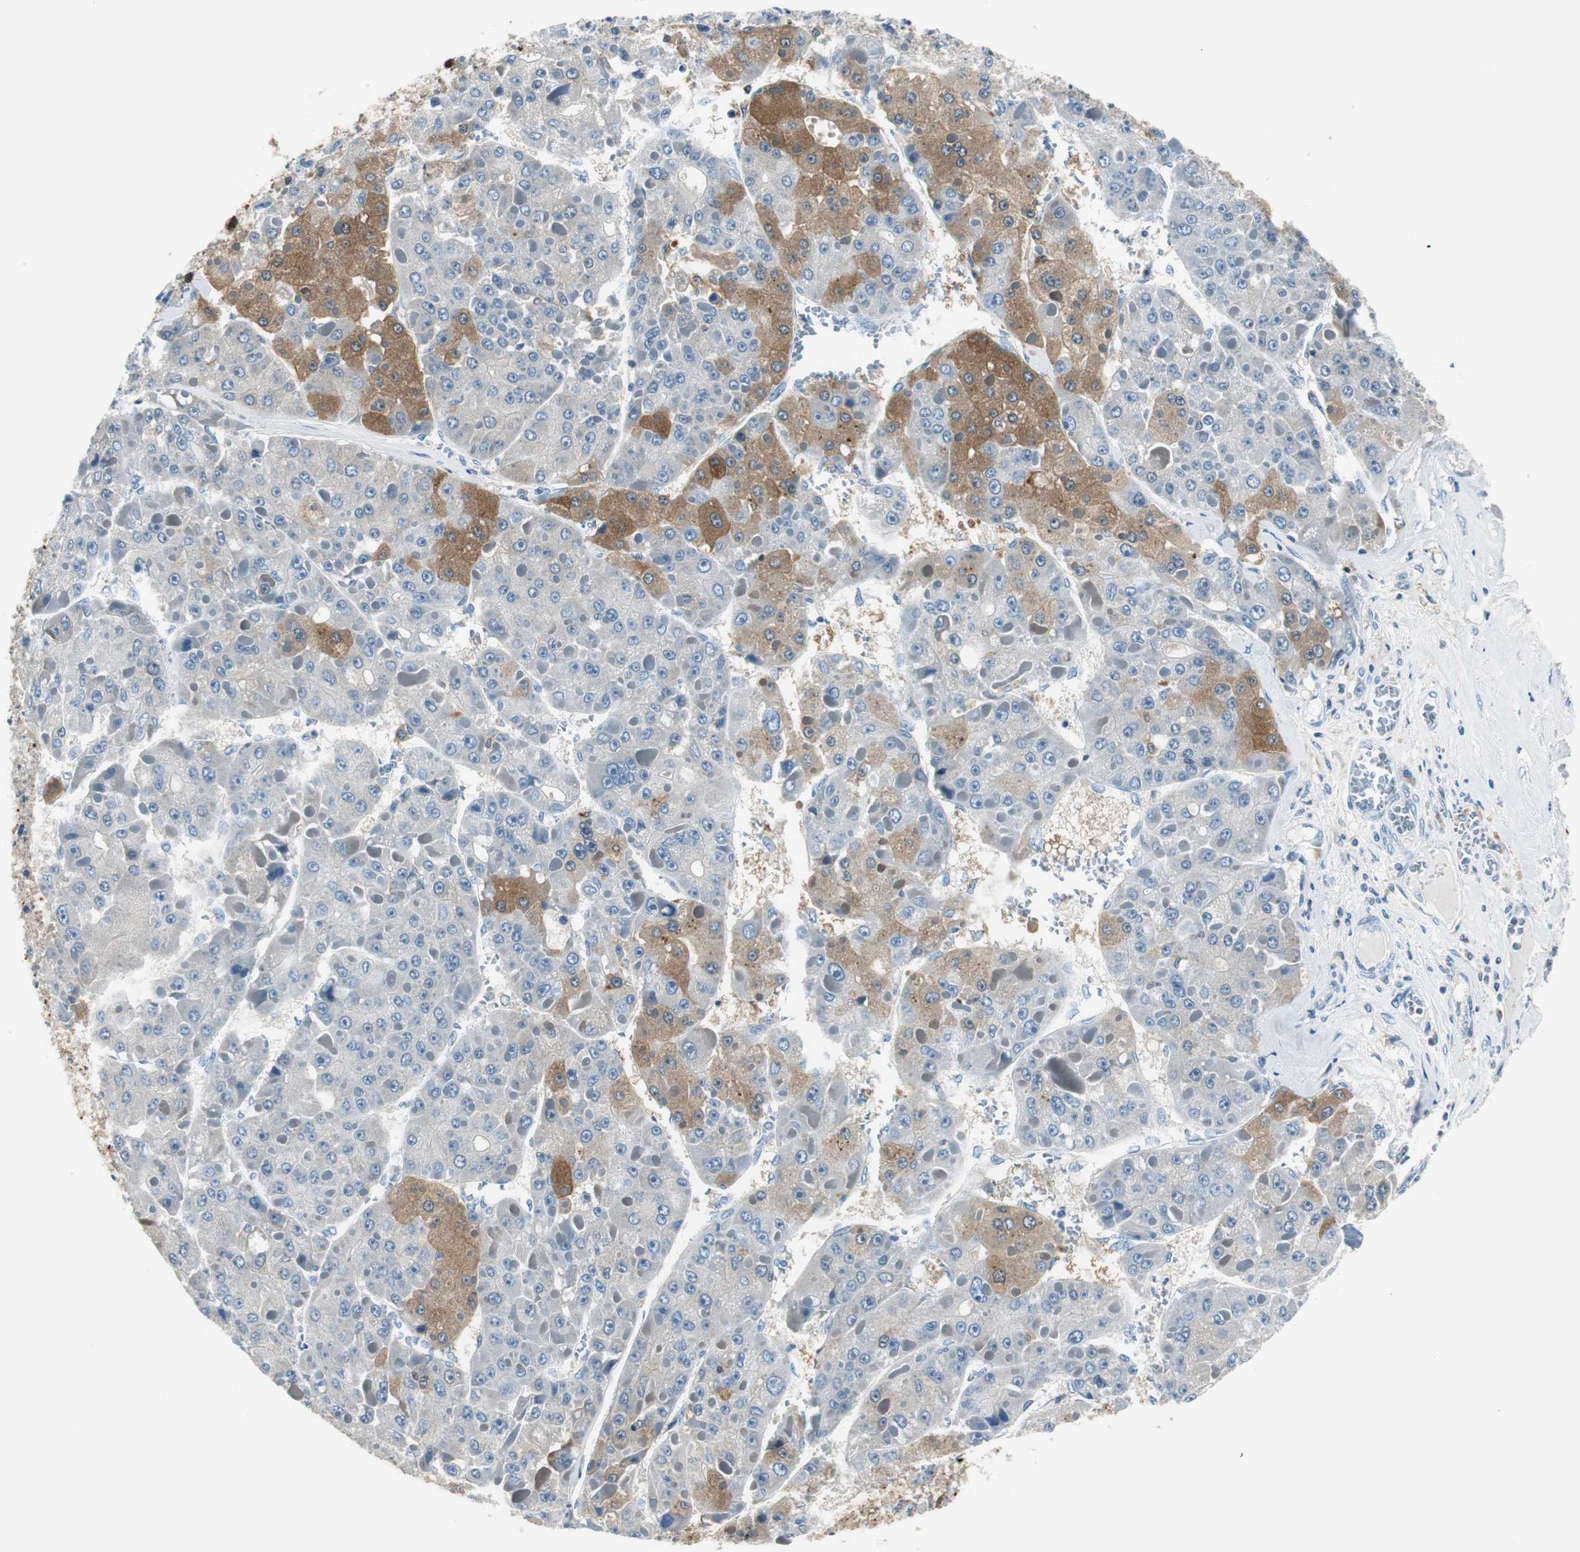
{"staining": {"intensity": "strong", "quantity": "<25%", "location": "cytoplasmic/membranous"}, "tissue": "liver cancer", "cell_type": "Tumor cells", "image_type": "cancer", "snomed": [{"axis": "morphology", "description": "Carcinoma, Hepatocellular, NOS"}, {"axis": "topography", "description": "Liver"}], "caption": "This photomicrograph reveals liver hepatocellular carcinoma stained with immunohistochemistry to label a protein in brown. The cytoplasmic/membranous of tumor cells show strong positivity for the protein. Nuclei are counter-stained blue.", "gene": "FBP1", "patient": {"sex": "female", "age": 73}}